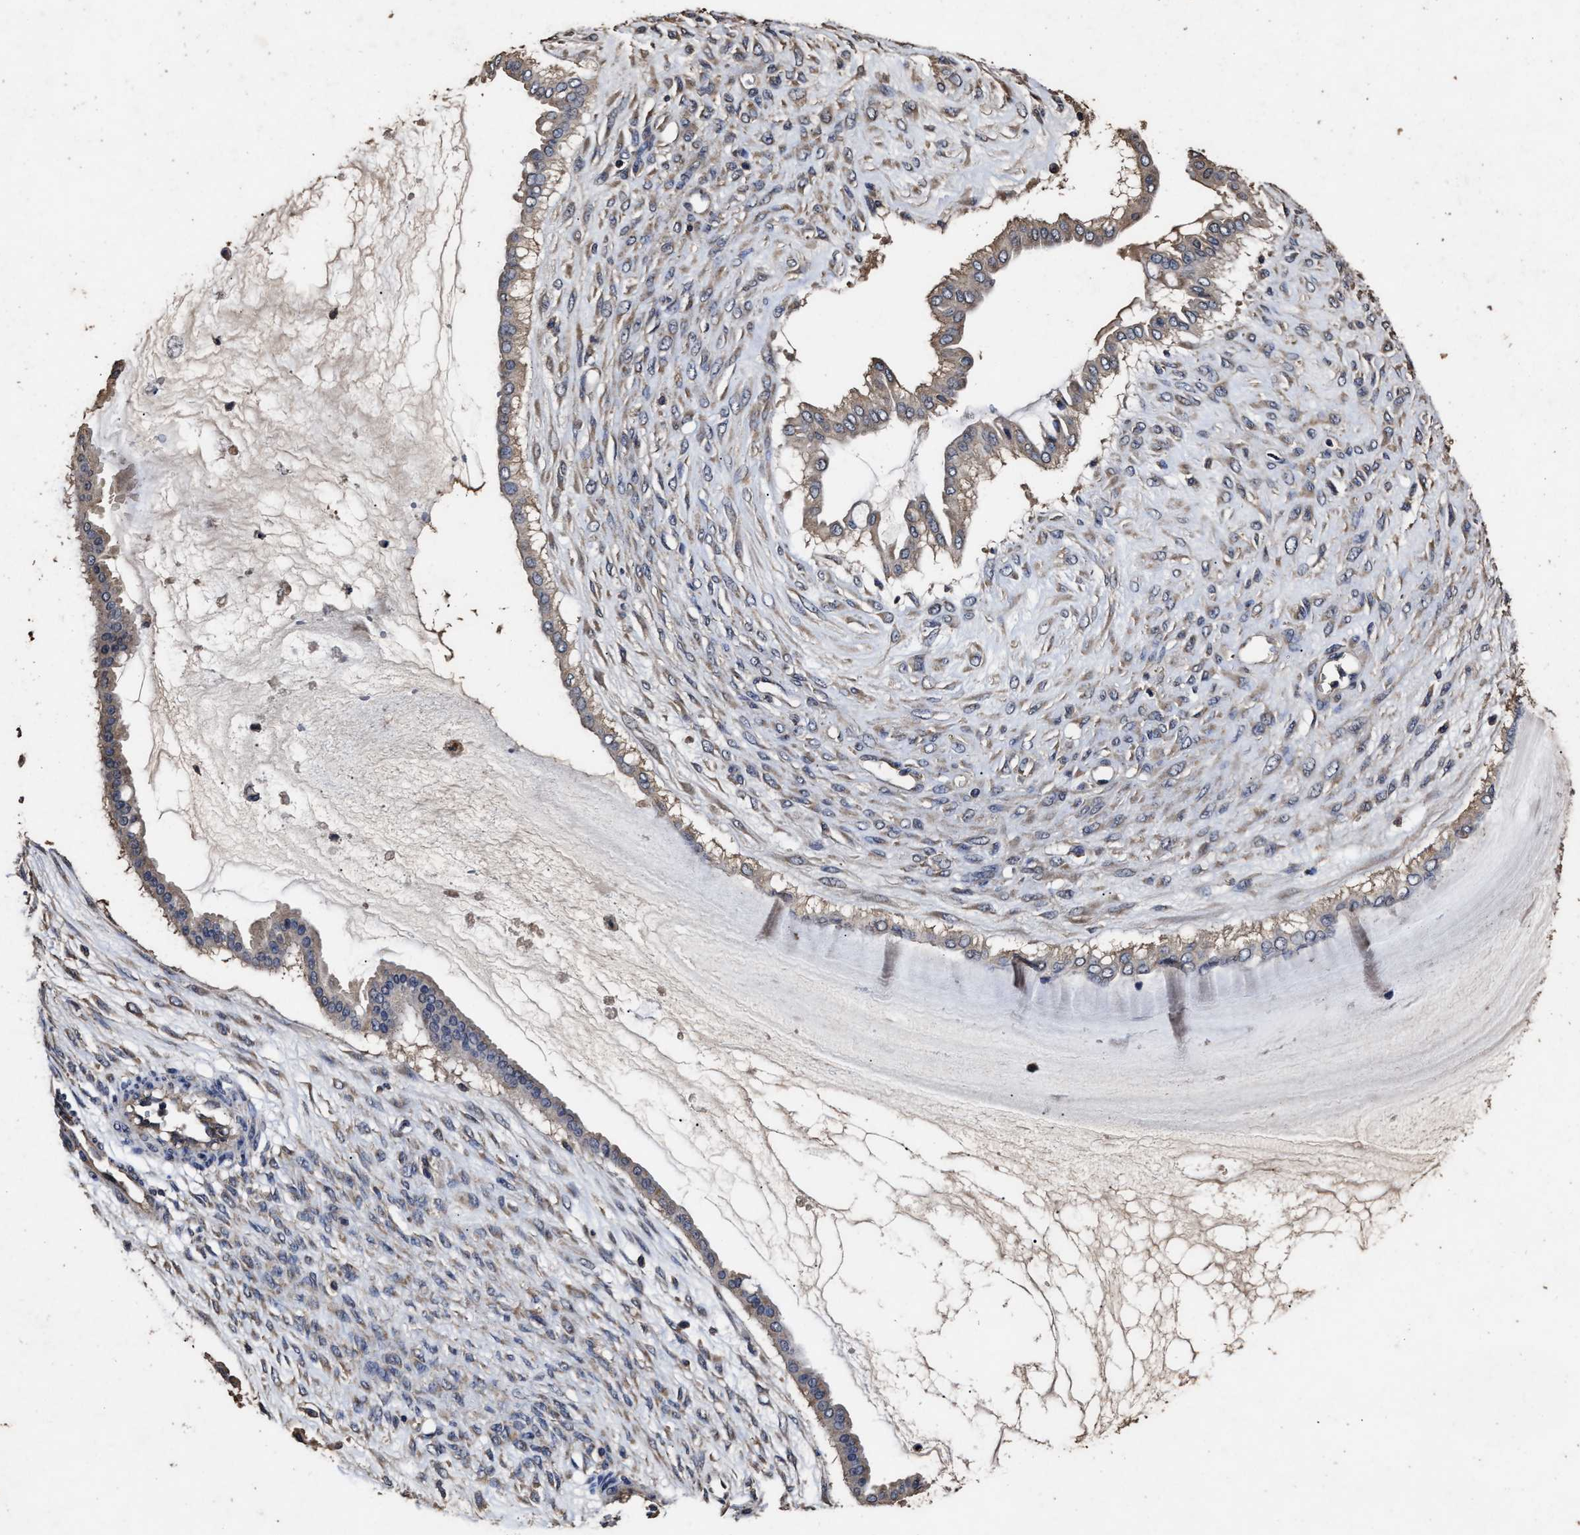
{"staining": {"intensity": "moderate", "quantity": ">75%", "location": "cytoplasmic/membranous"}, "tissue": "ovarian cancer", "cell_type": "Tumor cells", "image_type": "cancer", "snomed": [{"axis": "morphology", "description": "Cystadenocarcinoma, mucinous, NOS"}, {"axis": "topography", "description": "Ovary"}], "caption": "Protein staining by immunohistochemistry (IHC) exhibits moderate cytoplasmic/membranous positivity in approximately >75% of tumor cells in ovarian cancer.", "gene": "PPM1K", "patient": {"sex": "female", "age": 73}}